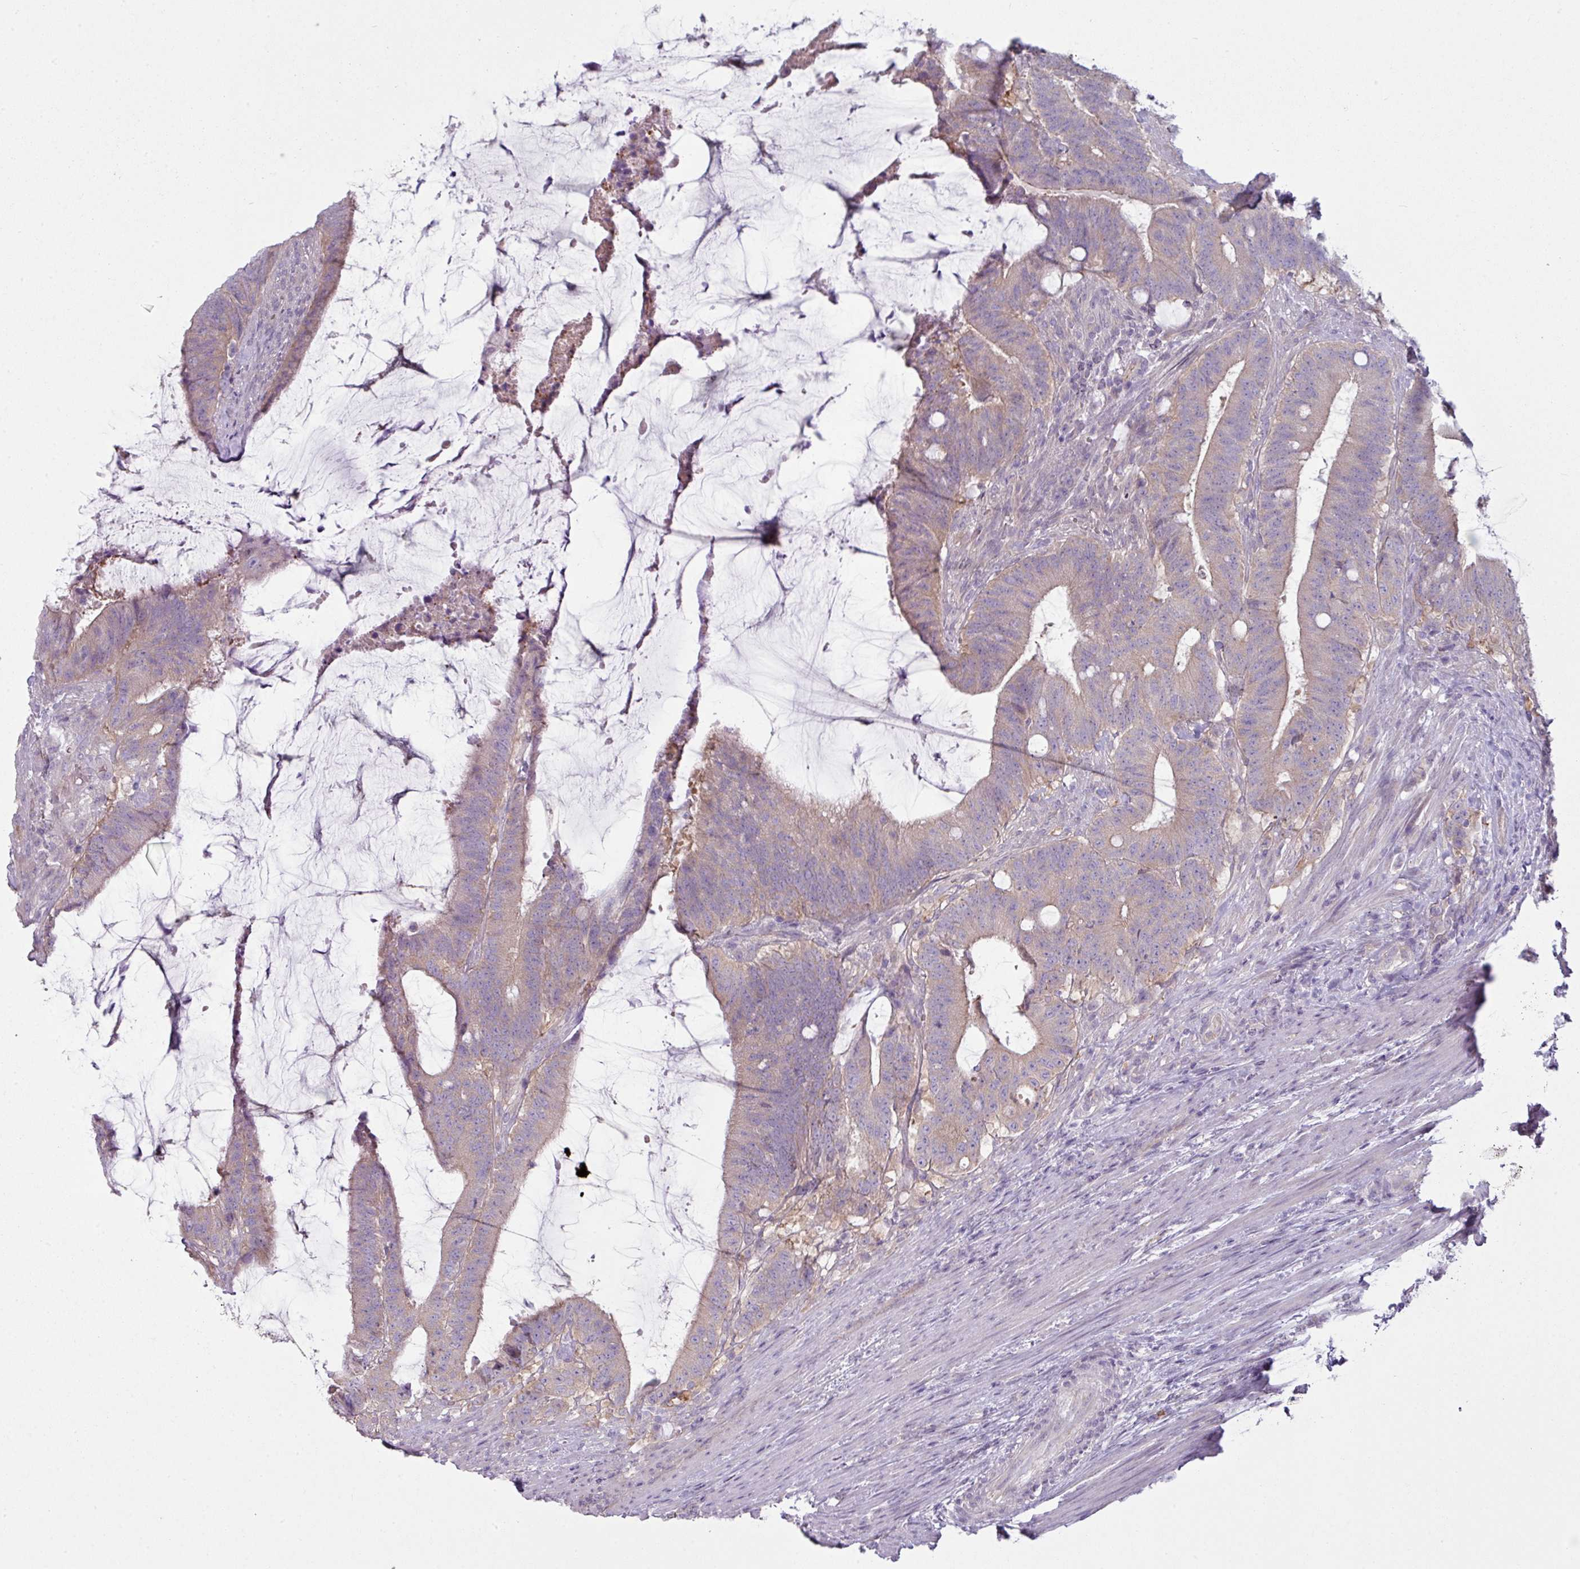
{"staining": {"intensity": "weak", "quantity": "25%-75%", "location": "cytoplasmic/membranous"}, "tissue": "colorectal cancer", "cell_type": "Tumor cells", "image_type": "cancer", "snomed": [{"axis": "morphology", "description": "Adenocarcinoma, NOS"}, {"axis": "topography", "description": "Colon"}], "caption": "Human colorectal cancer stained for a protein (brown) exhibits weak cytoplasmic/membranous positive positivity in about 25%-75% of tumor cells.", "gene": "CAMK2B", "patient": {"sex": "female", "age": 43}}